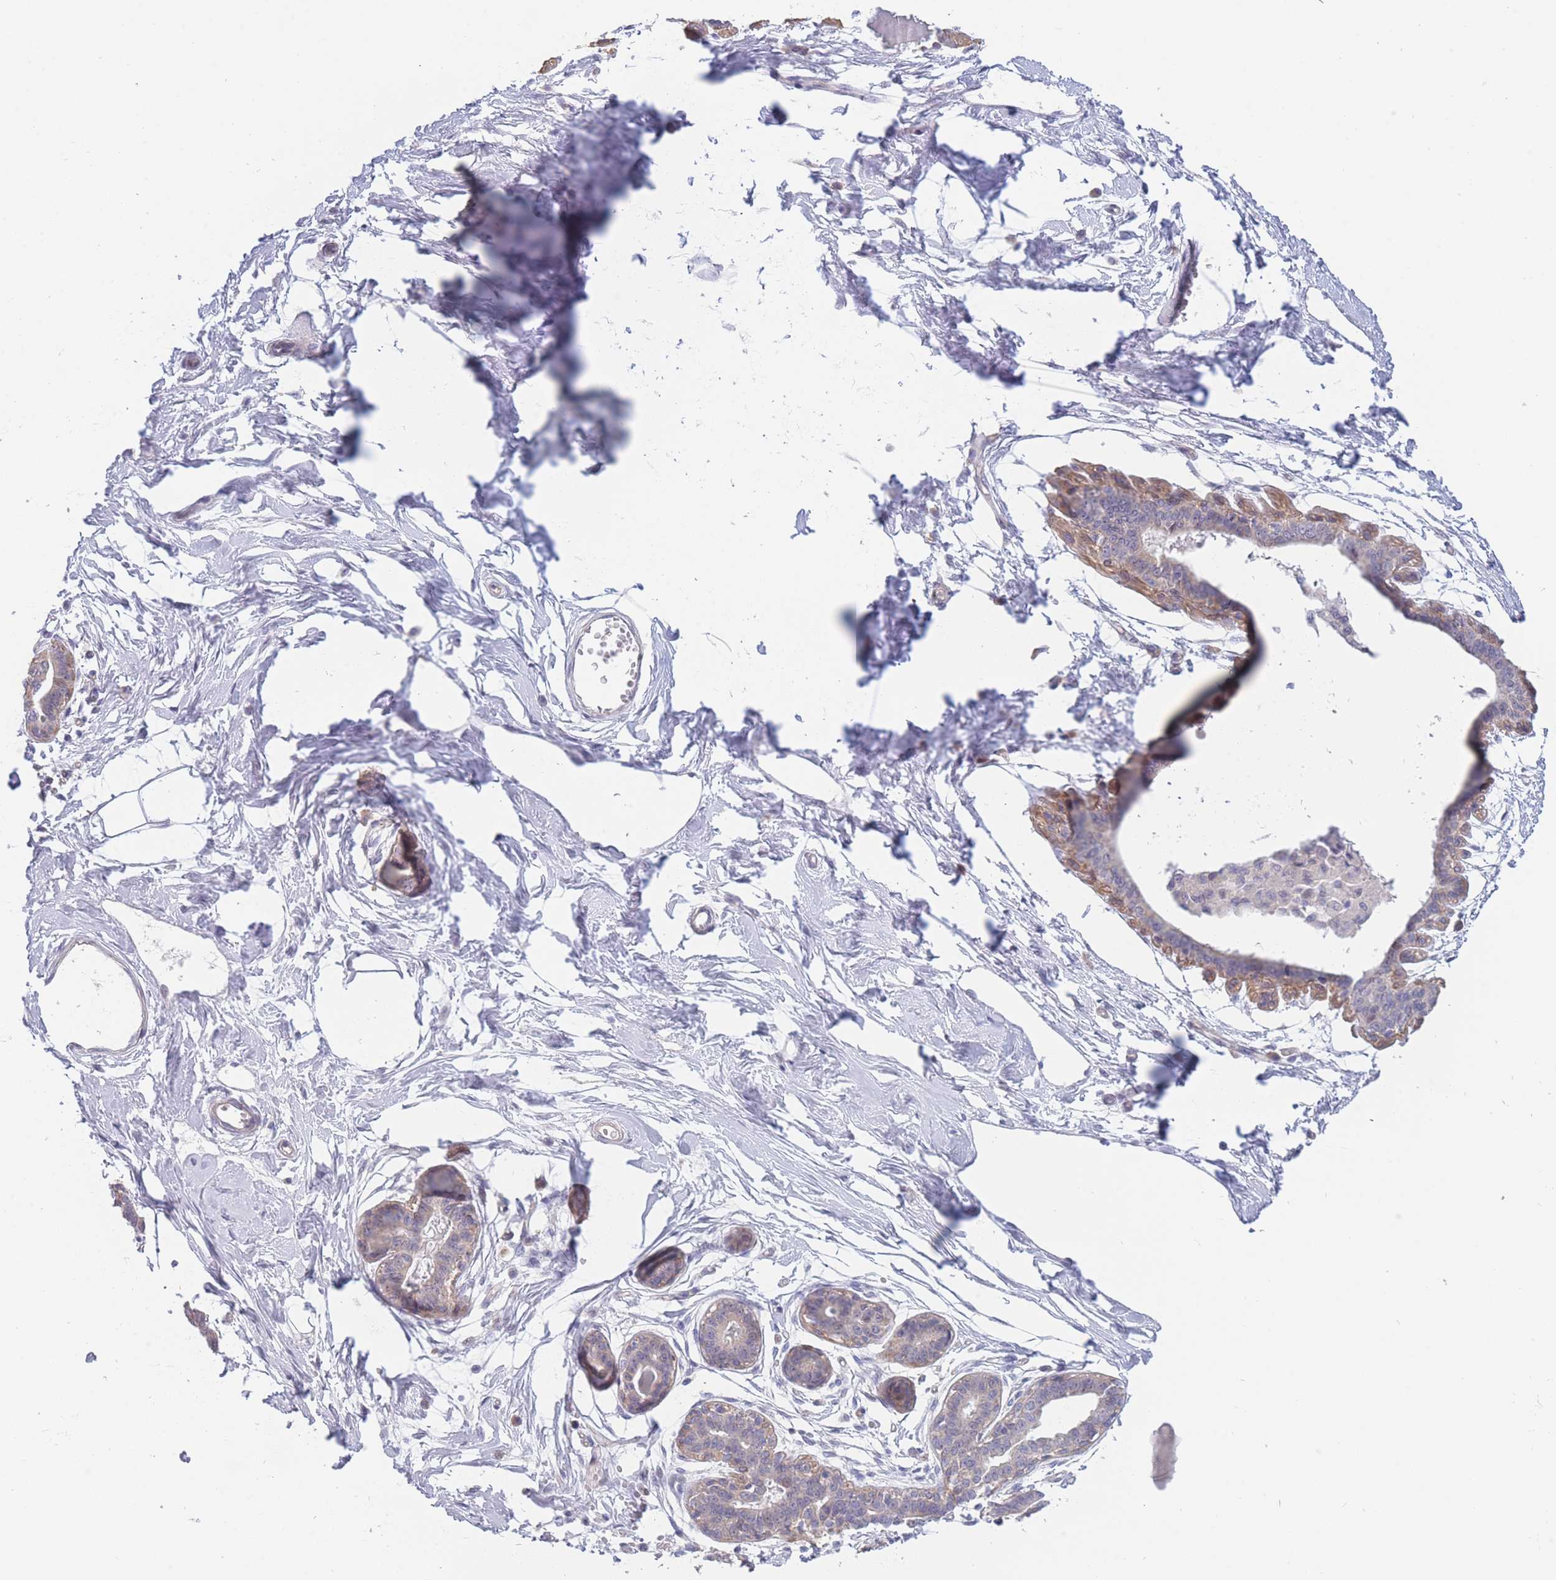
{"staining": {"intensity": "negative", "quantity": "none", "location": "none"}, "tissue": "breast", "cell_type": "Adipocytes", "image_type": "normal", "snomed": [{"axis": "morphology", "description": "Normal tissue, NOS"}, {"axis": "topography", "description": "Breast"}], "caption": "DAB immunohistochemical staining of normal breast exhibits no significant expression in adipocytes.", "gene": "FAM227B", "patient": {"sex": "female", "age": 45}}